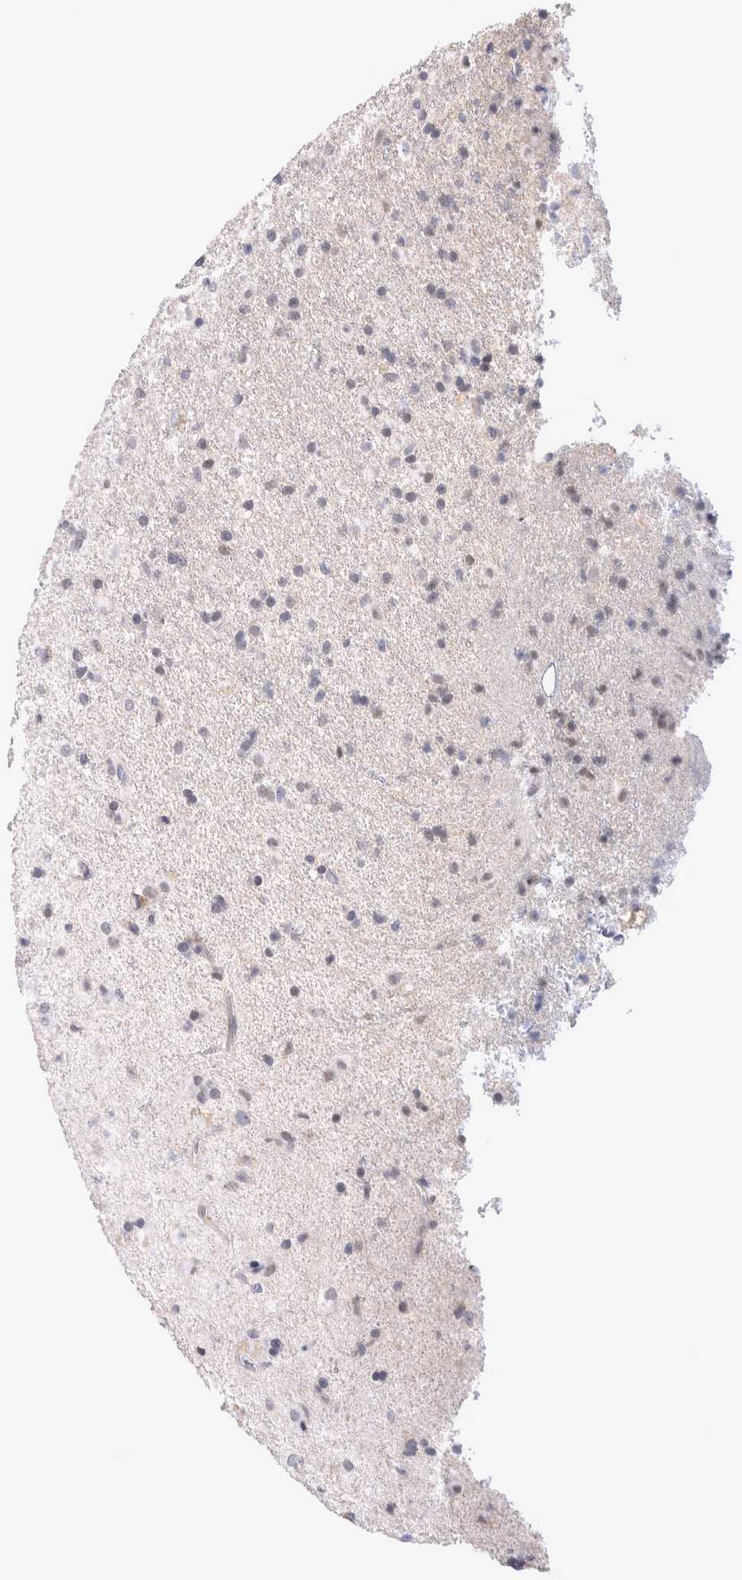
{"staining": {"intensity": "negative", "quantity": "none", "location": "none"}, "tissue": "glioma", "cell_type": "Tumor cells", "image_type": "cancer", "snomed": [{"axis": "morphology", "description": "Glioma, malignant, Low grade"}, {"axis": "topography", "description": "Brain"}], "caption": "An image of glioma stained for a protein displays no brown staining in tumor cells.", "gene": "KIF18B", "patient": {"sex": "male", "age": 65}}